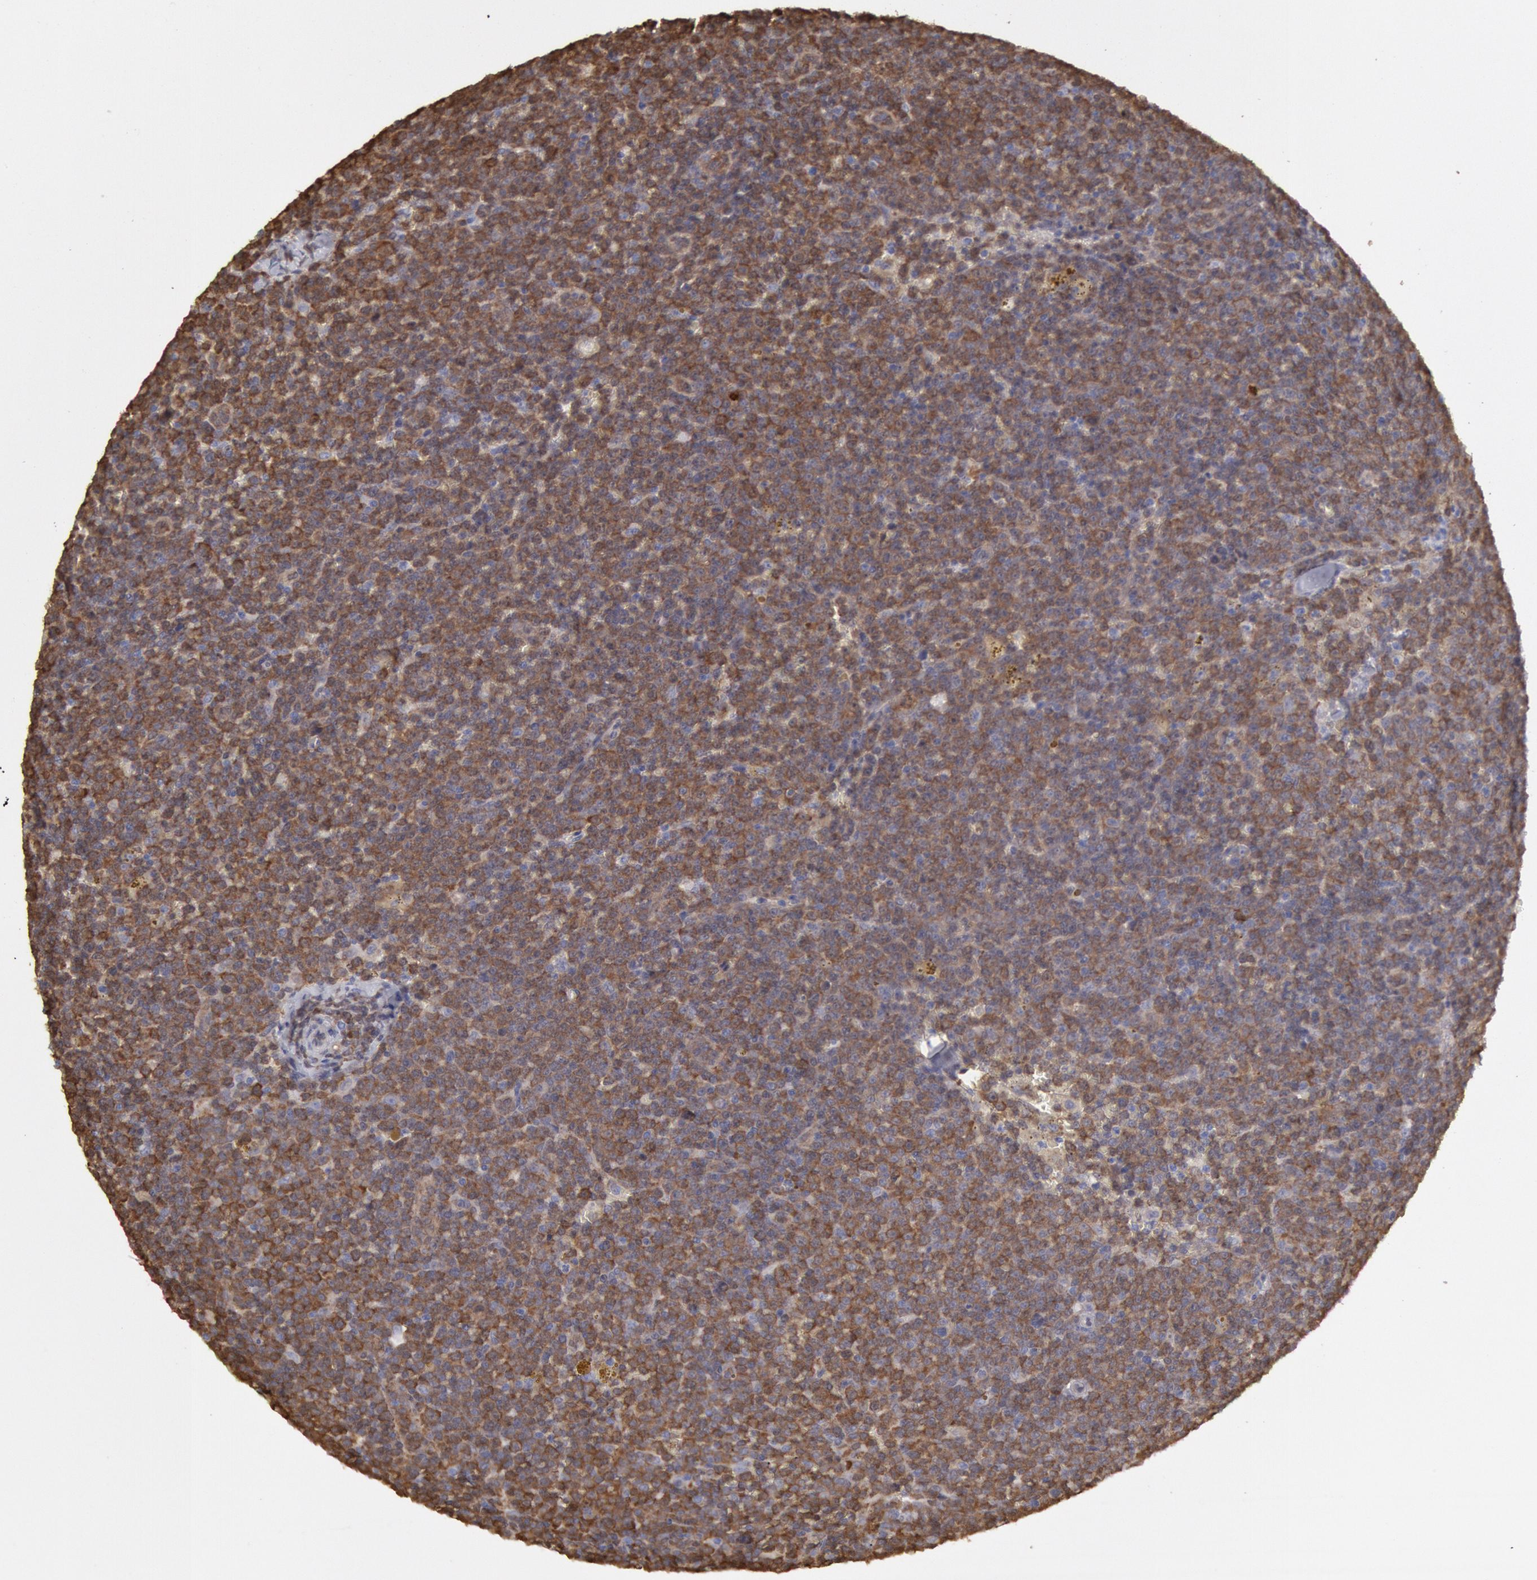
{"staining": {"intensity": "moderate", "quantity": ">75%", "location": "cytoplasmic/membranous"}, "tissue": "lymphoma", "cell_type": "Tumor cells", "image_type": "cancer", "snomed": [{"axis": "morphology", "description": "Malignant lymphoma, non-Hodgkin's type, Low grade"}, {"axis": "topography", "description": "Lymph node"}], "caption": "High-power microscopy captured an IHC photomicrograph of low-grade malignant lymphoma, non-Hodgkin's type, revealing moderate cytoplasmic/membranous positivity in about >75% of tumor cells.", "gene": "CCDC50", "patient": {"sex": "male", "age": 50}}